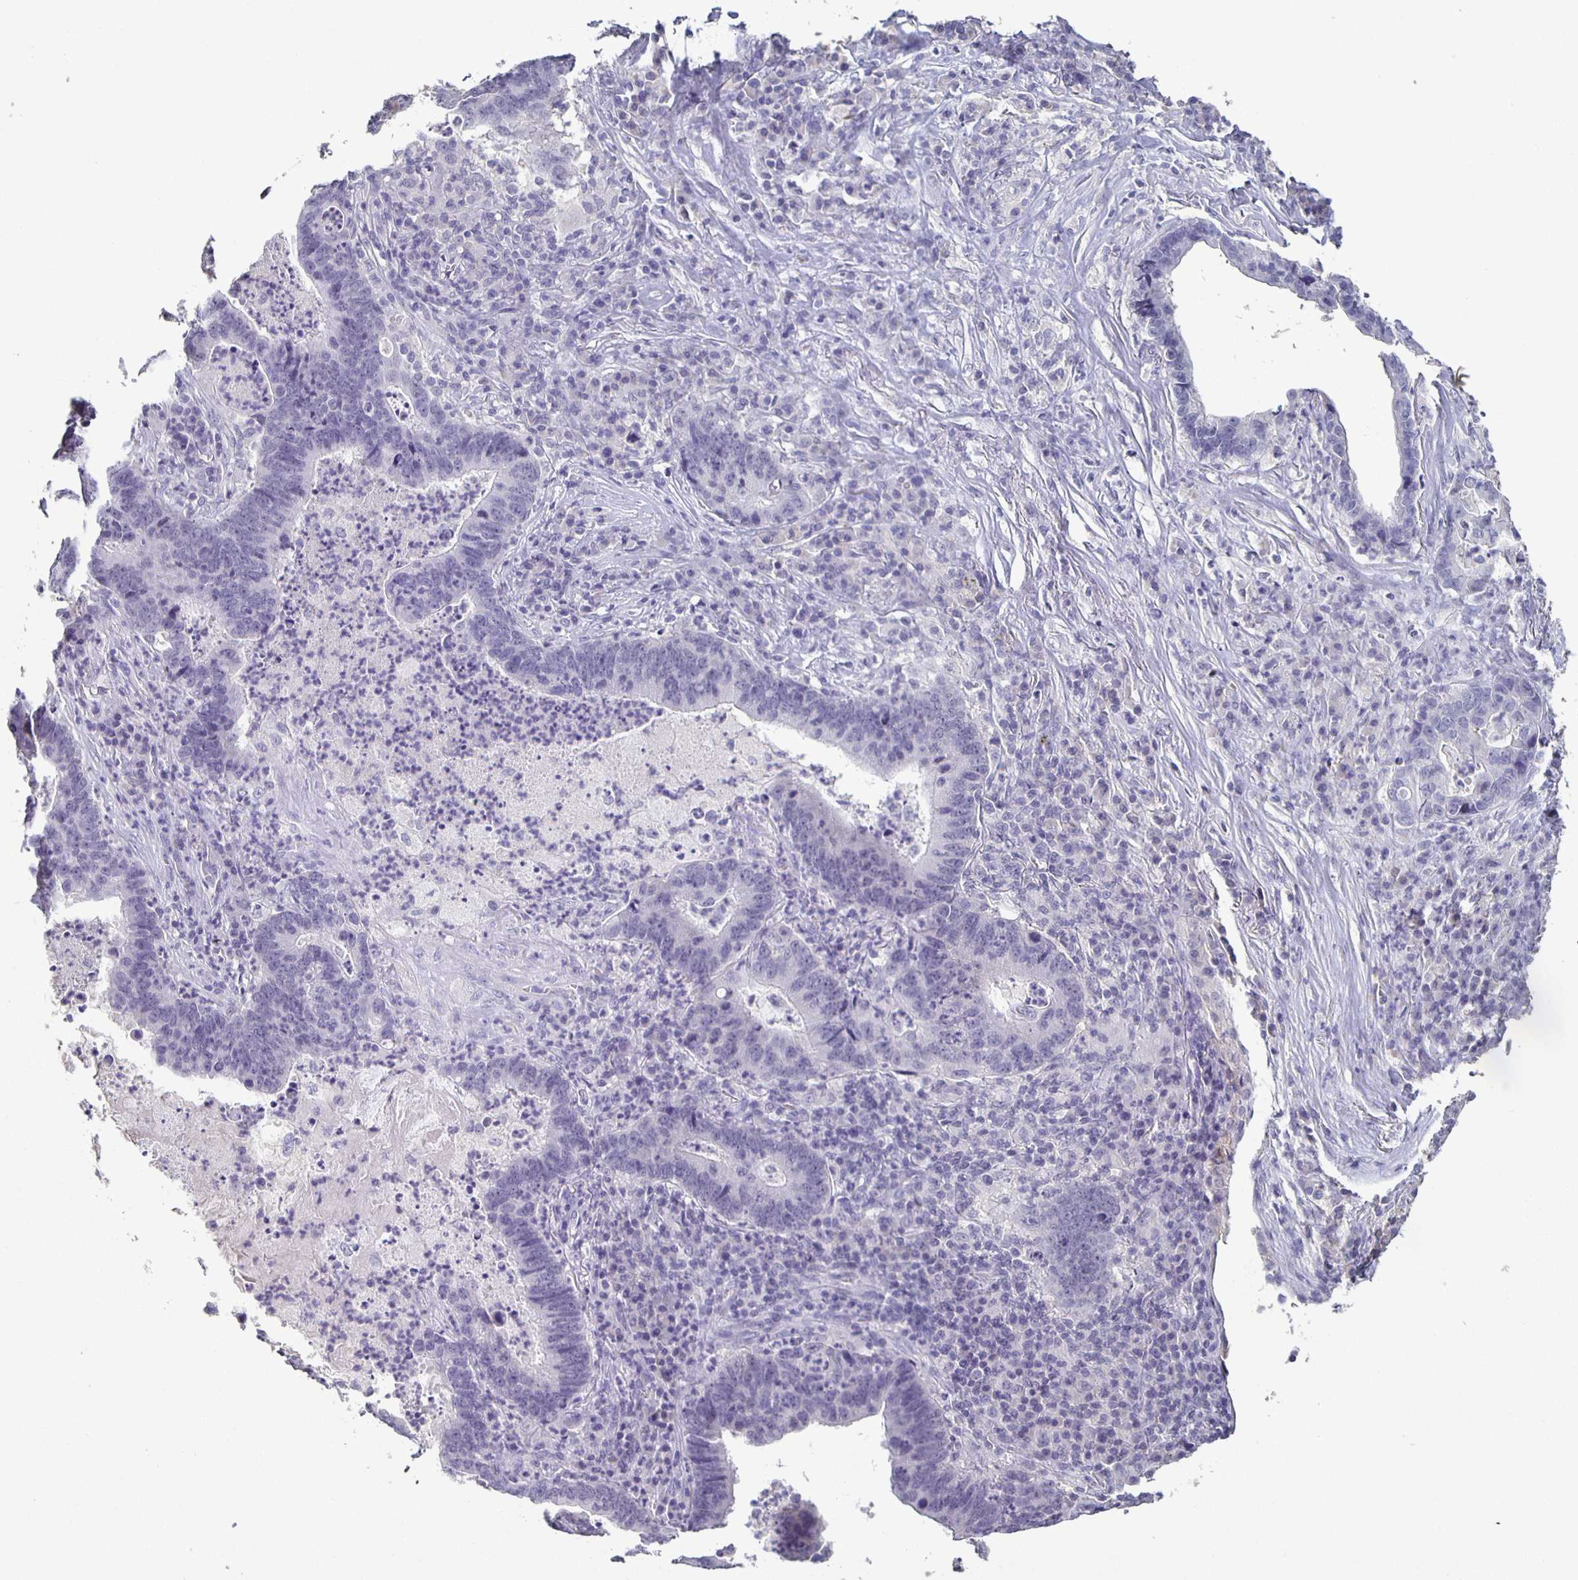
{"staining": {"intensity": "negative", "quantity": "none", "location": "none"}, "tissue": "lung cancer", "cell_type": "Tumor cells", "image_type": "cancer", "snomed": [{"axis": "morphology", "description": "Aneuploidy"}, {"axis": "morphology", "description": "Adenocarcinoma, NOS"}, {"axis": "morphology", "description": "Adenocarcinoma primary or metastatic"}, {"axis": "topography", "description": "Lung"}], "caption": "IHC photomicrograph of lung adenocarcinoma primary or metastatic stained for a protein (brown), which exhibits no expression in tumor cells.", "gene": "CACNA2D2", "patient": {"sex": "female", "age": 75}}